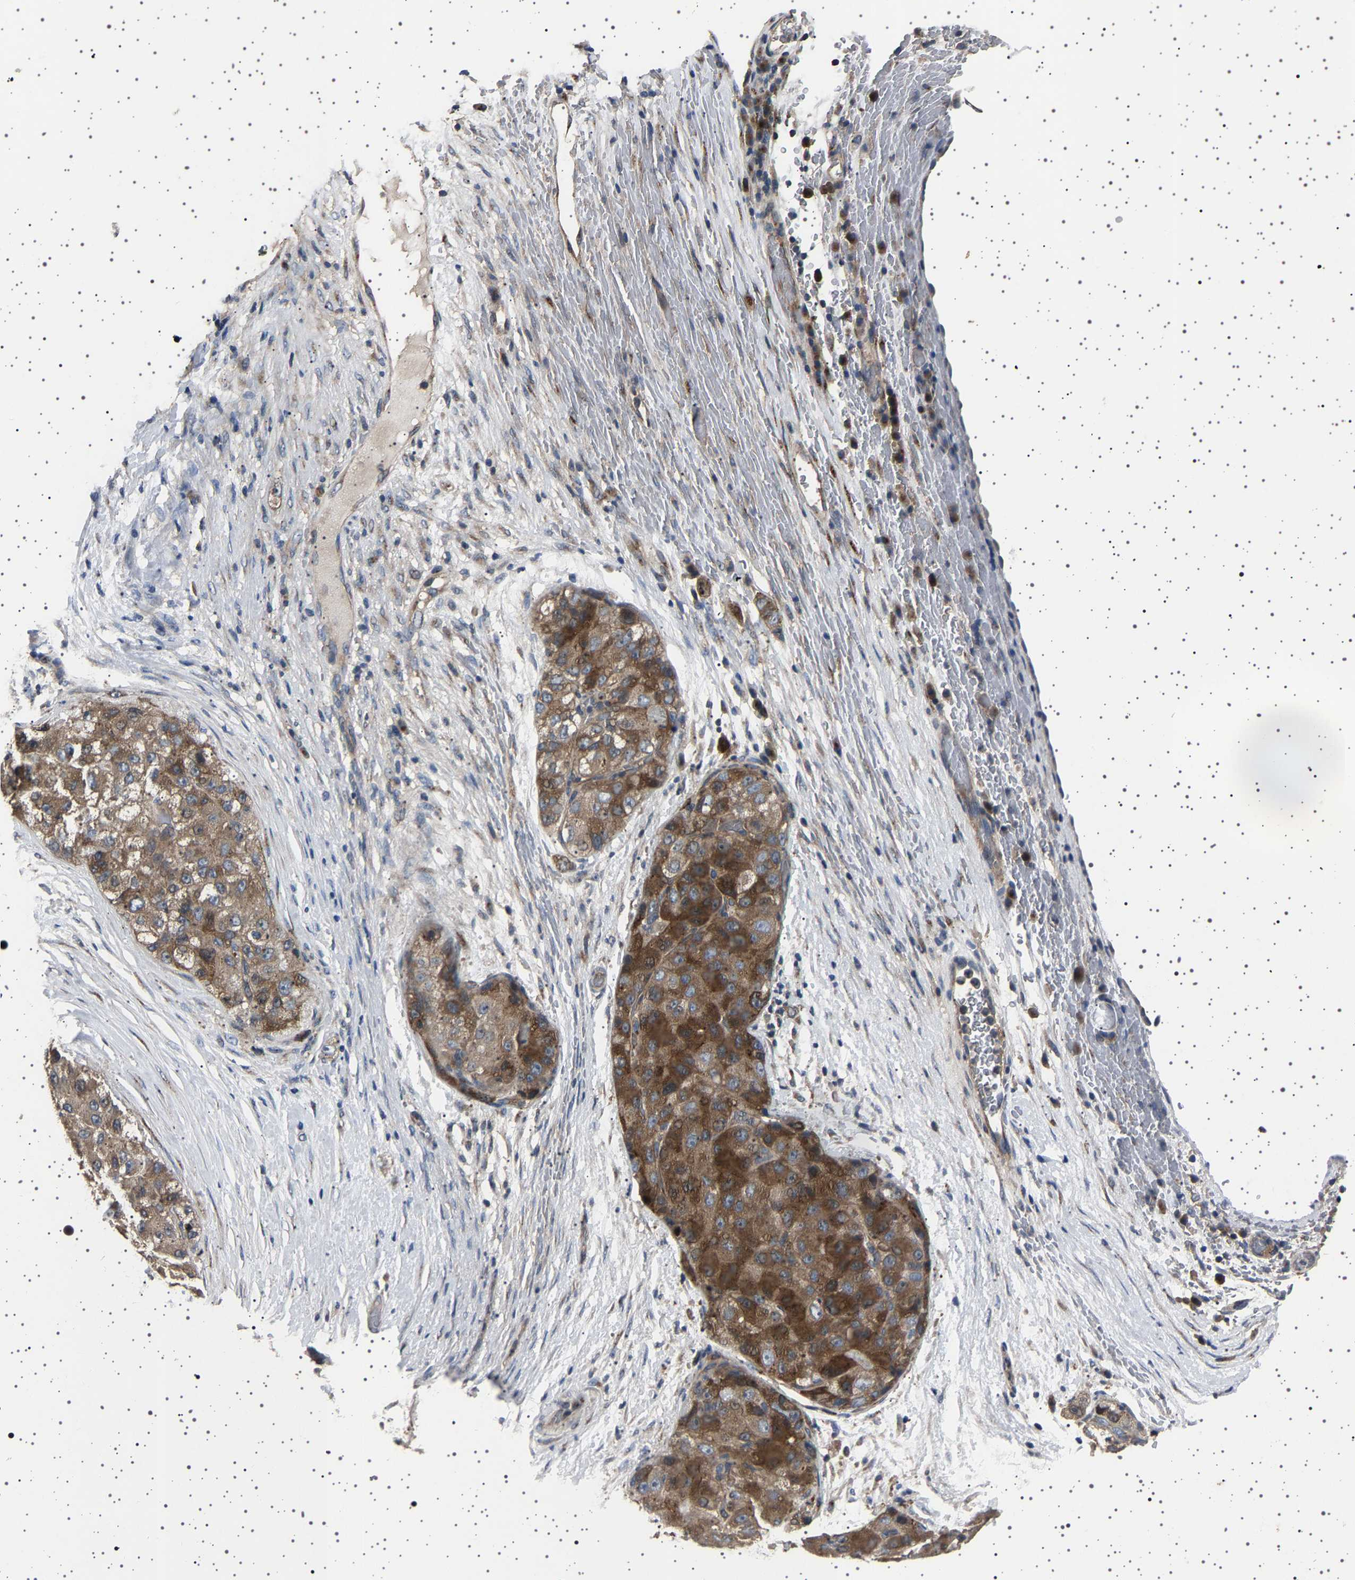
{"staining": {"intensity": "moderate", "quantity": ">75%", "location": "cytoplasmic/membranous"}, "tissue": "liver cancer", "cell_type": "Tumor cells", "image_type": "cancer", "snomed": [{"axis": "morphology", "description": "Carcinoma, Hepatocellular, NOS"}, {"axis": "topography", "description": "Liver"}], "caption": "Immunohistochemical staining of hepatocellular carcinoma (liver) reveals medium levels of moderate cytoplasmic/membranous protein expression in about >75% of tumor cells. (Brightfield microscopy of DAB IHC at high magnification).", "gene": "NCKAP1", "patient": {"sex": "male", "age": 80}}